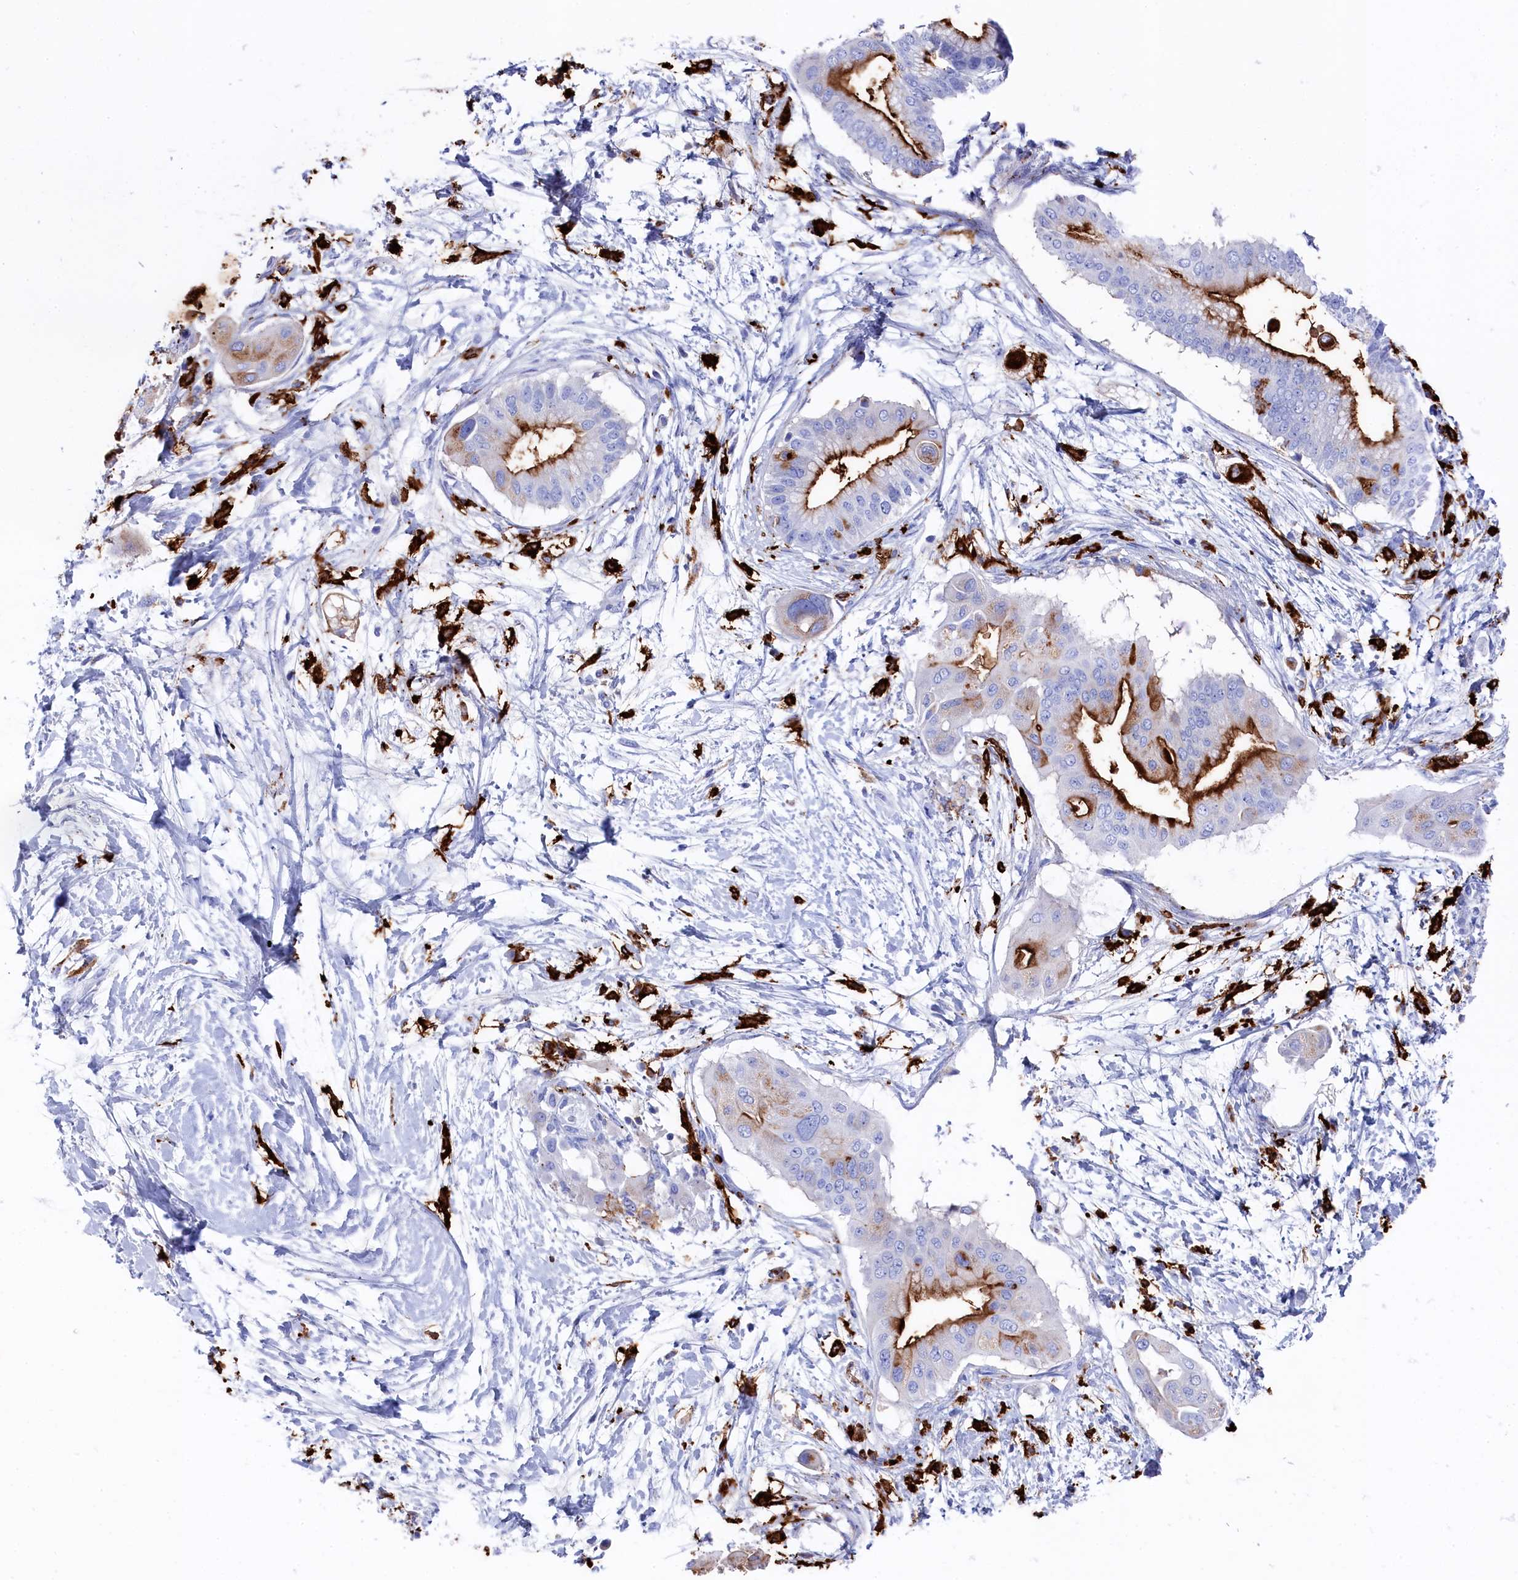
{"staining": {"intensity": "moderate", "quantity": "25%-75%", "location": "cytoplasmic/membranous"}, "tissue": "pancreatic cancer", "cell_type": "Tumor cells", "image_type": "cancer", "snomed": [{"axis": "morphology", "description": "Adenocarcinoma, NOS"}, {"axis": "topography", "description": "Pancreas"}], "caption": "The image demonstrates staining of pancreatic adenocarcinoma, revealing moderate cytoplasmic/membranous protein positivity (brown color) within tumor cells. The protein is stained brown, and the nuclei are stained in blue (DAB (3,3'-diaminobenzidine) IHC with brightfield microscopy, high magnification).", "gene": "PLAC8", "patient": {"sex": "male", "age": 68}}